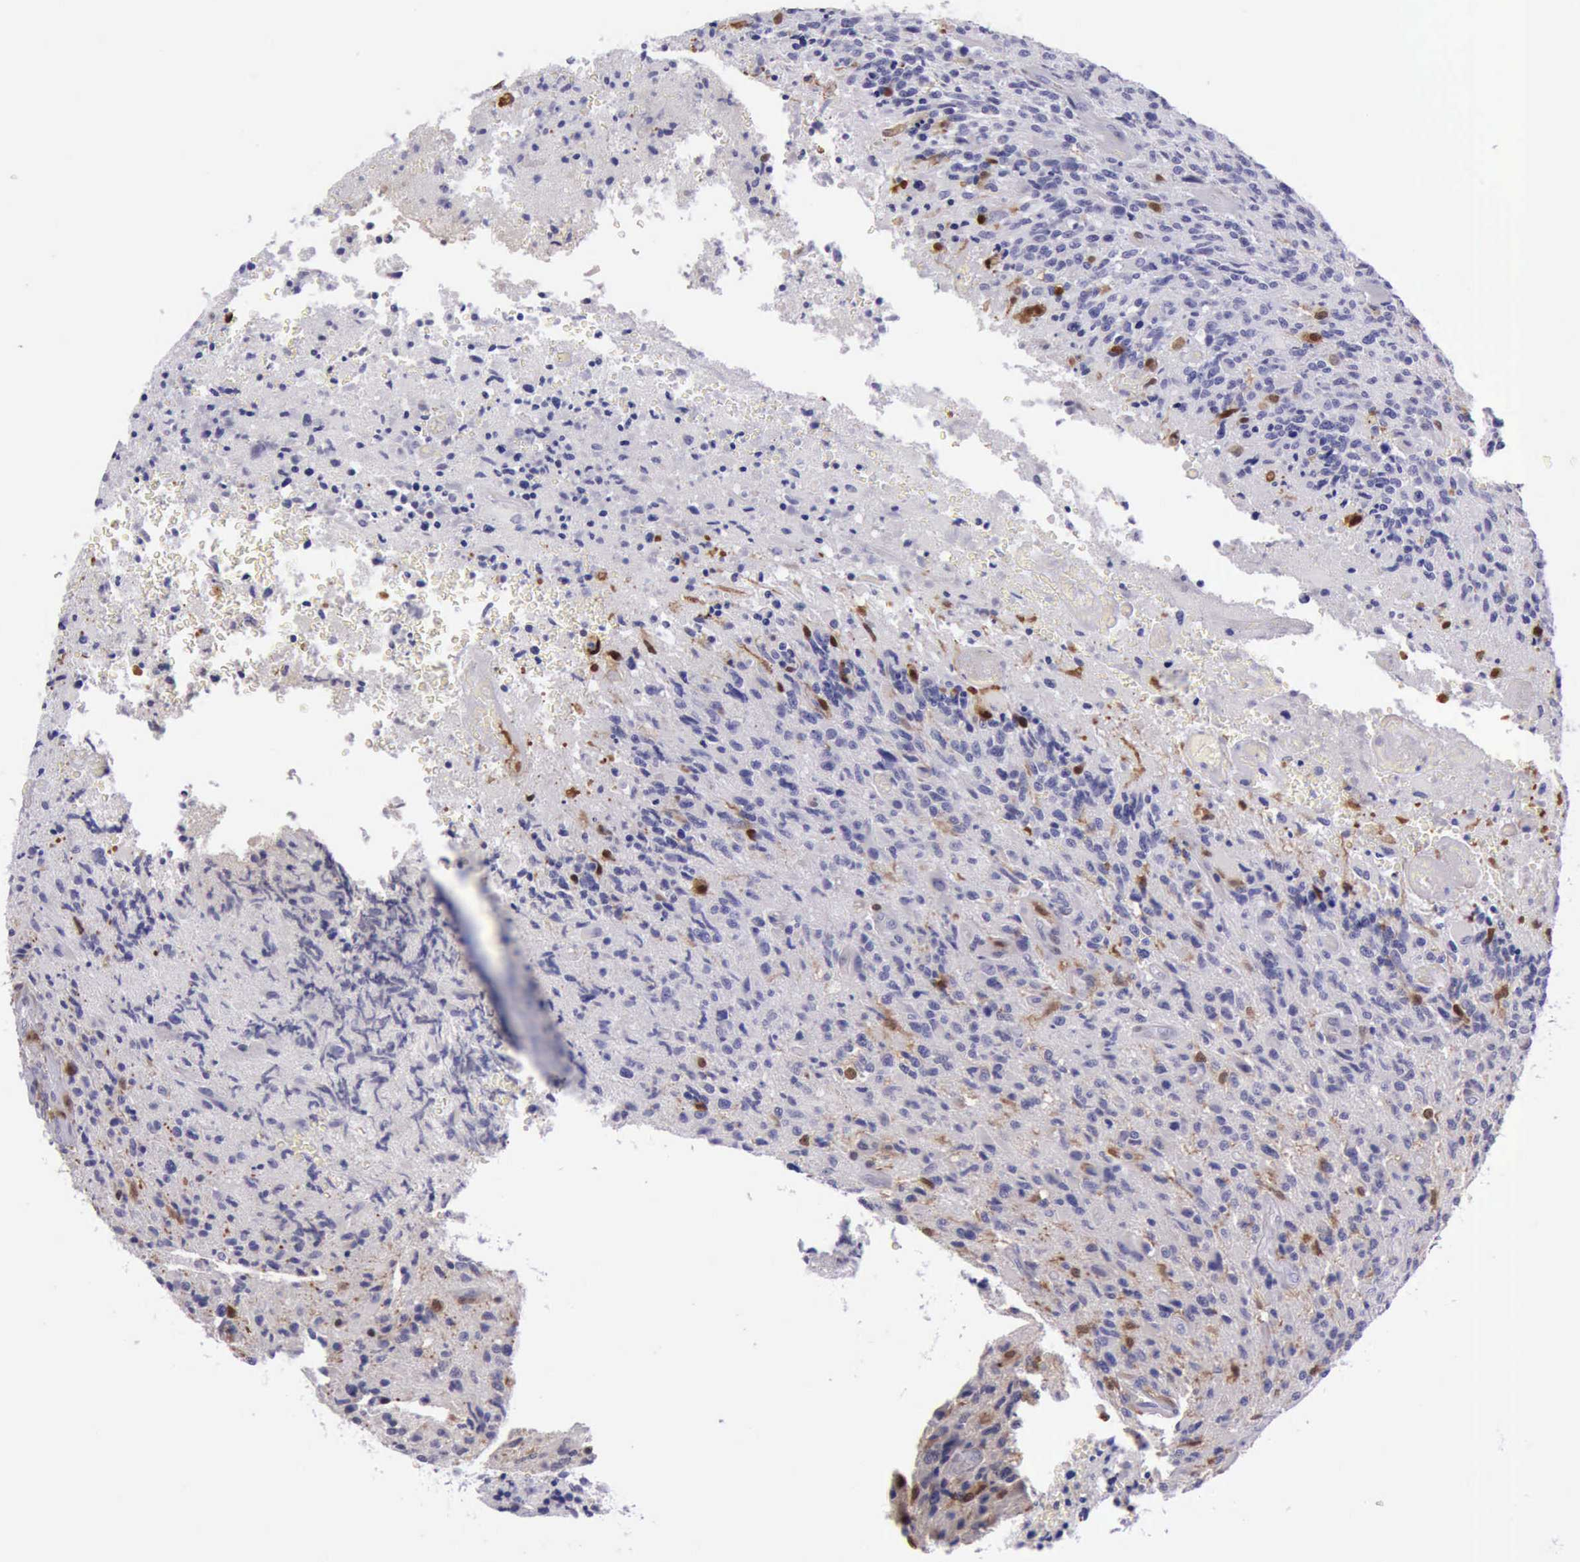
{"staining": {"intensity": "moderate", "quantity": "<25%", "location": "none"}, "tissue": "glioma", "cell_type": "Tumor cells", "image_type": "cancer", "snomed": [{"axis": "morphology", "description": "Glioma, malignant, High grade"}, {"axis": "topography", "description": "Brain"}], "caption": "Malignant high-grade glioma was stained to show a protein in brown. There is low levels of moderate None staining in about <25% of tumor cells. The staining was performed using DAB (3,3'-diaminobenzidine) to visualize the protein expression in brown, while the nuclei were stained in blue with hematoxylin (Magnification: 20x).", "gene": "TYMP", "patient": {"sex": "male", "age": 36}}